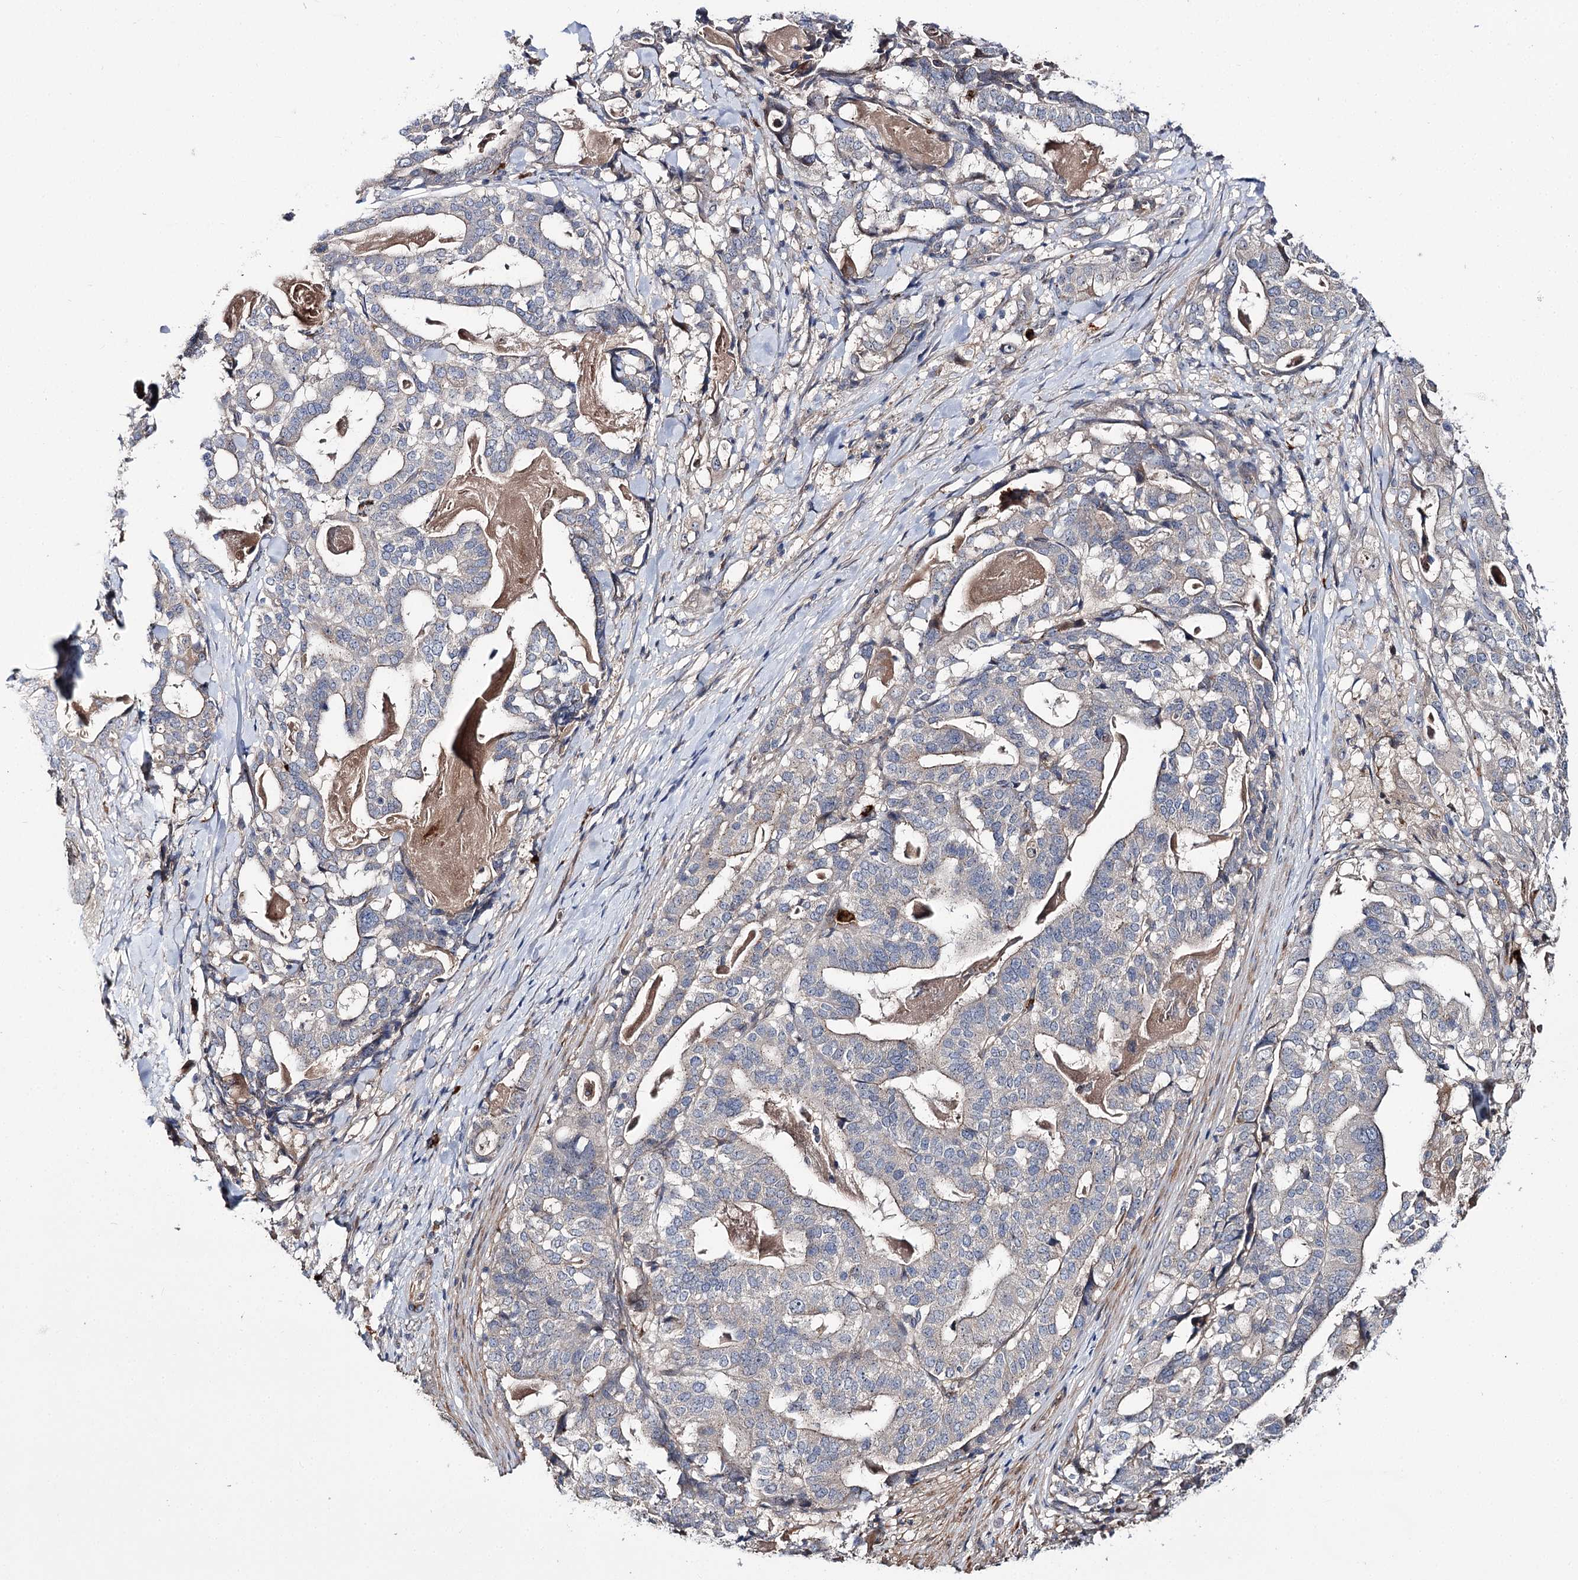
{"staining": {"intensity": "negative", "quantity": "none", "location": "none"}, "tissue": "stomach cancer", "cell_type": "Tumor cells", "image_type": "cancer", "snomed": [{"axis": "morphology", "description": "Adenocarcinoma, NOS"}, {"axis": "topography", "description": "Stomach"}], "caption": "The immunohistochemistry image has no significant positivity in tumor cells of stomach cancer tissue. (Brightfield microscopy of DAB (3,3'-diaminobenzidine) immunohistochemistry at high magnification).", "gene": "MINDY3", "patient": {"sex": "male", "age": 48}}